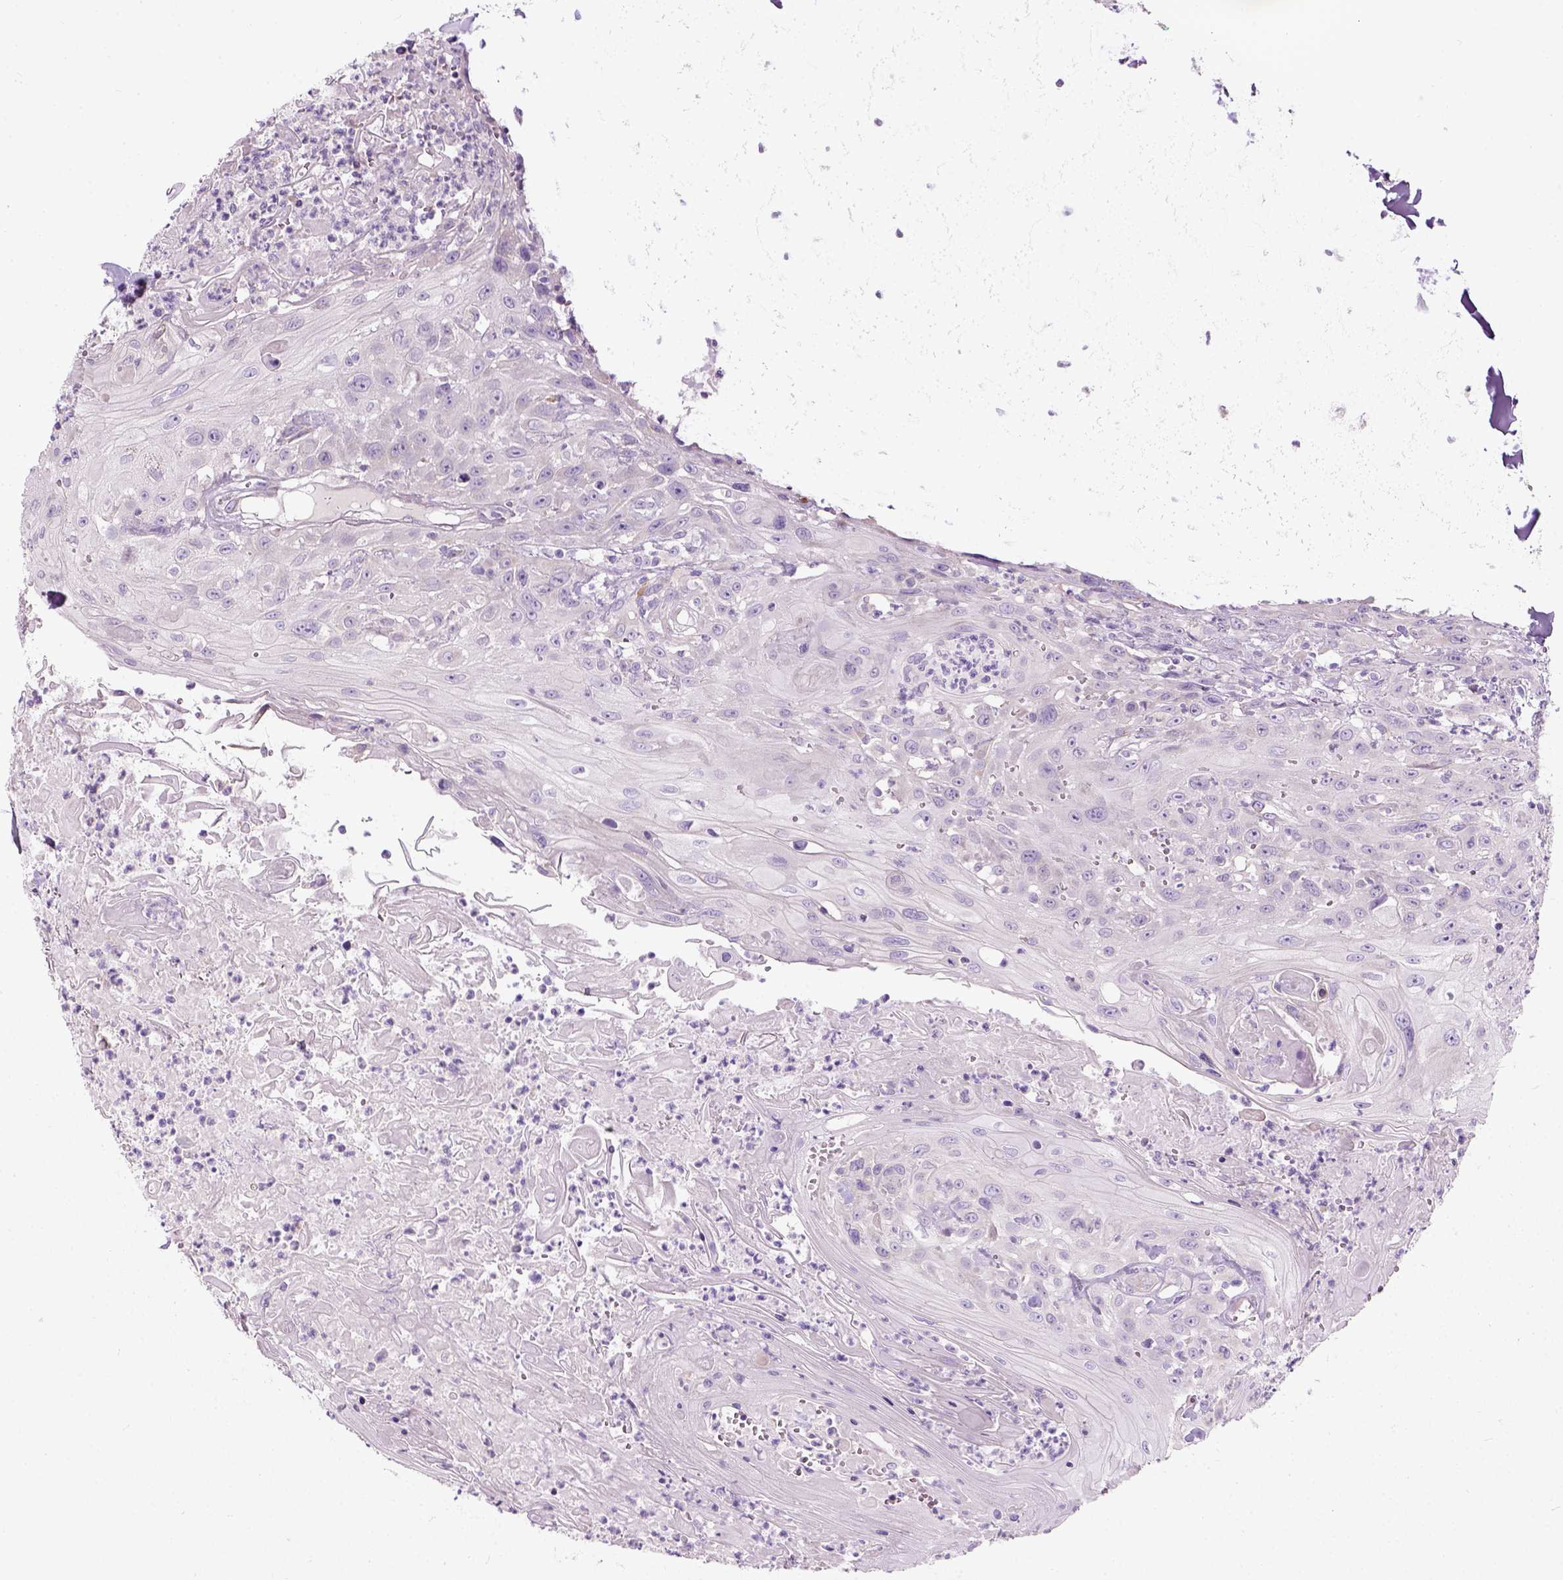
{"staining": {"intensity": "negative", "quantity": "none", "location": "none"}, "tissue": "head and neck cancer", "cell_type": "Tumor cells", "image_type": "cancer", "snomed": [{"axis": "morphology", "description": "Squamous cell carcinoma, NOS"}, {"axis": "topography", "description": "Skin"}, {"axis": "topography", "description": "Head-Neck"}], "caption": "Head and neck squamous cell carcinoma was stained to show a protein in brown. There is no significant positivity in tumor cells.", "gene": "TRIM72", "patient": {"sex": "male", "age": 80}}